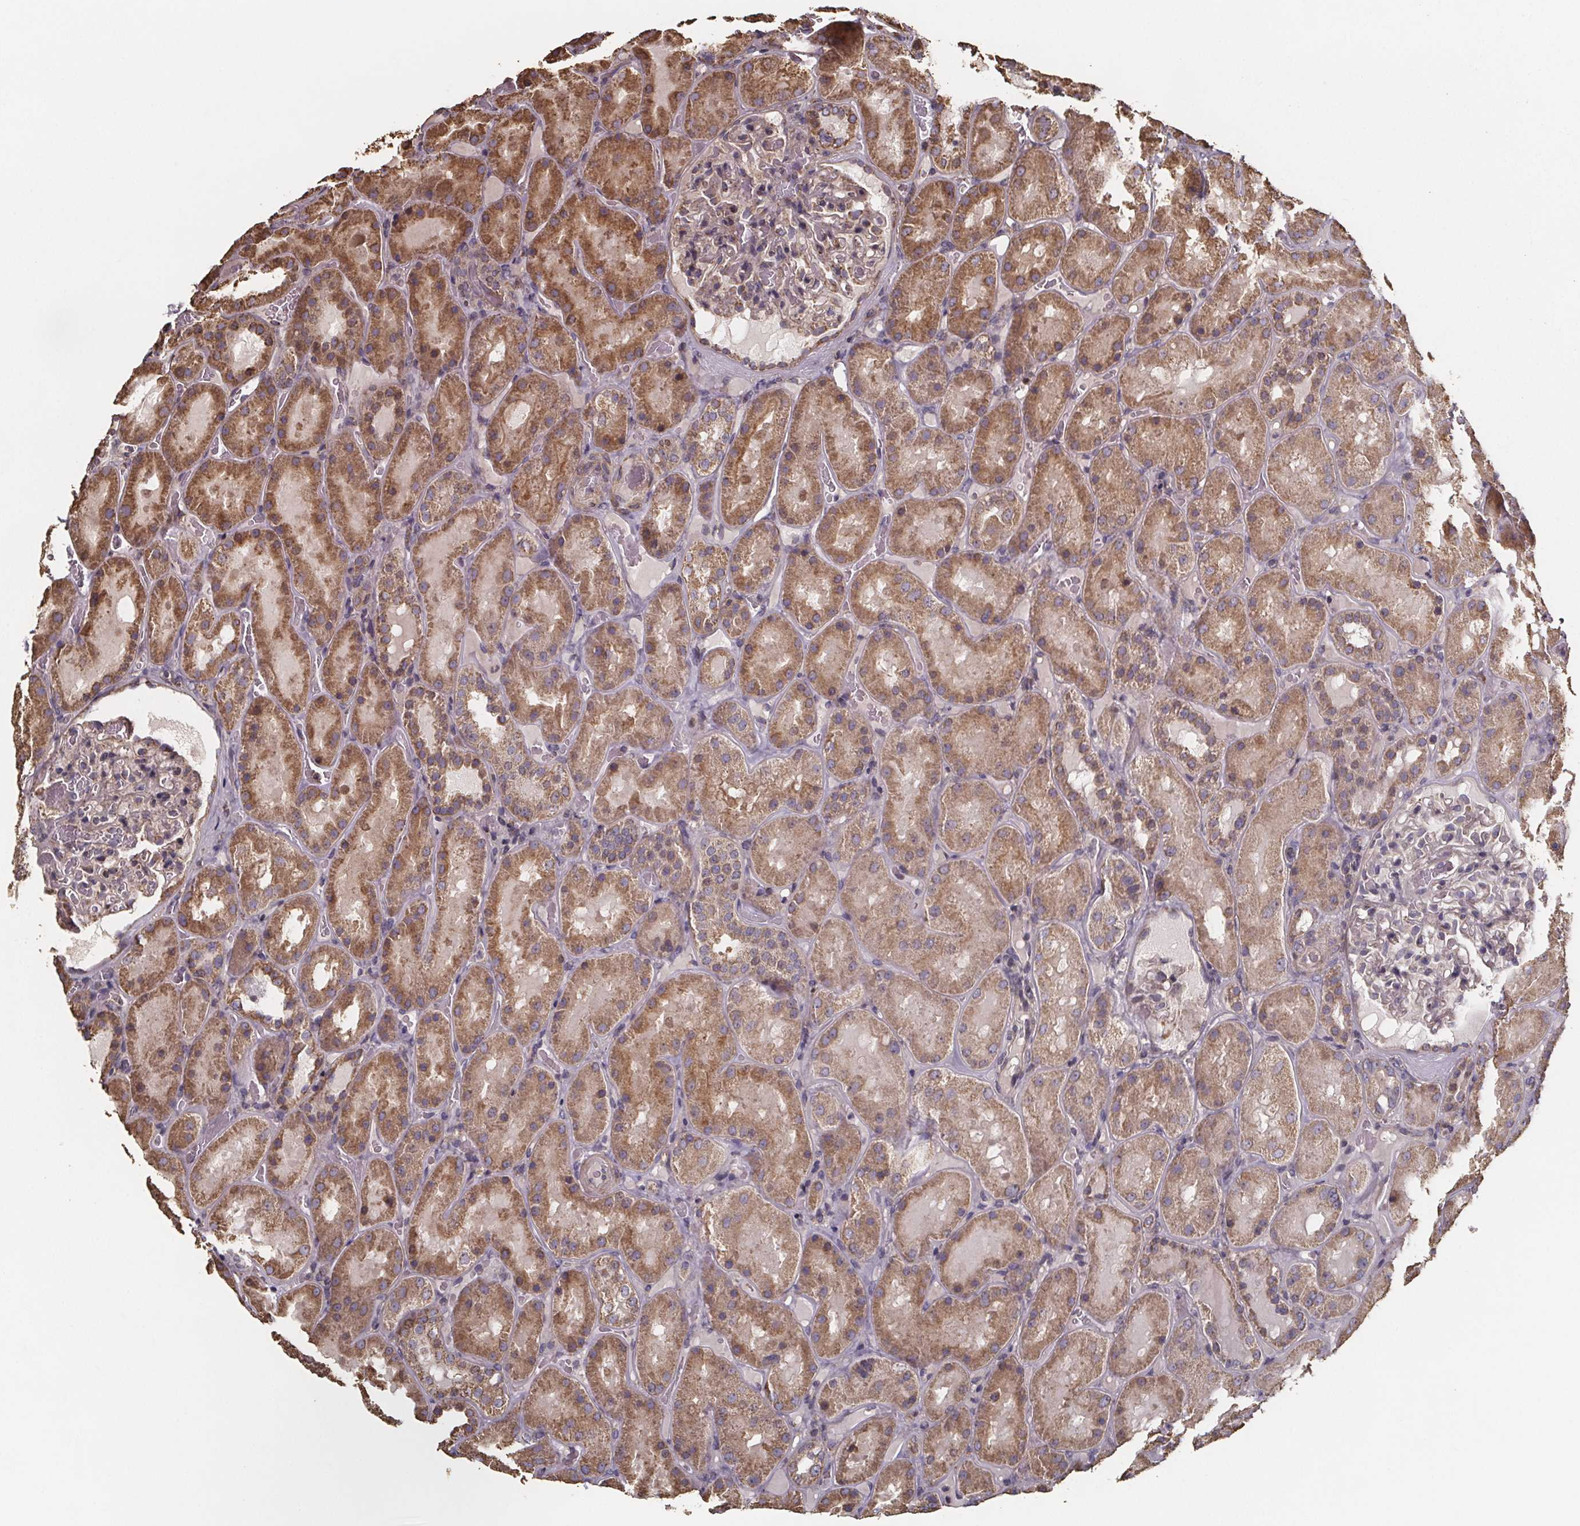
{"staining": {"intensity": "weak", "quantity": "<25%", "location": "cytoplasmic/membranous"}, "tissue": "kidney", "cell_type": "Cells in glomeruli", "image_type": "normal", "snomed": [{"axis": "morphology", "description": "Normal tissue, NOS"}, {"axis": "topography", "description": "Kidney"}], "caption": "A micrograph of human kidney is negative for staining in cells in glomeruli.", "gene": "SLC35D2", "patient": {"sex": "male", "age": 73}}